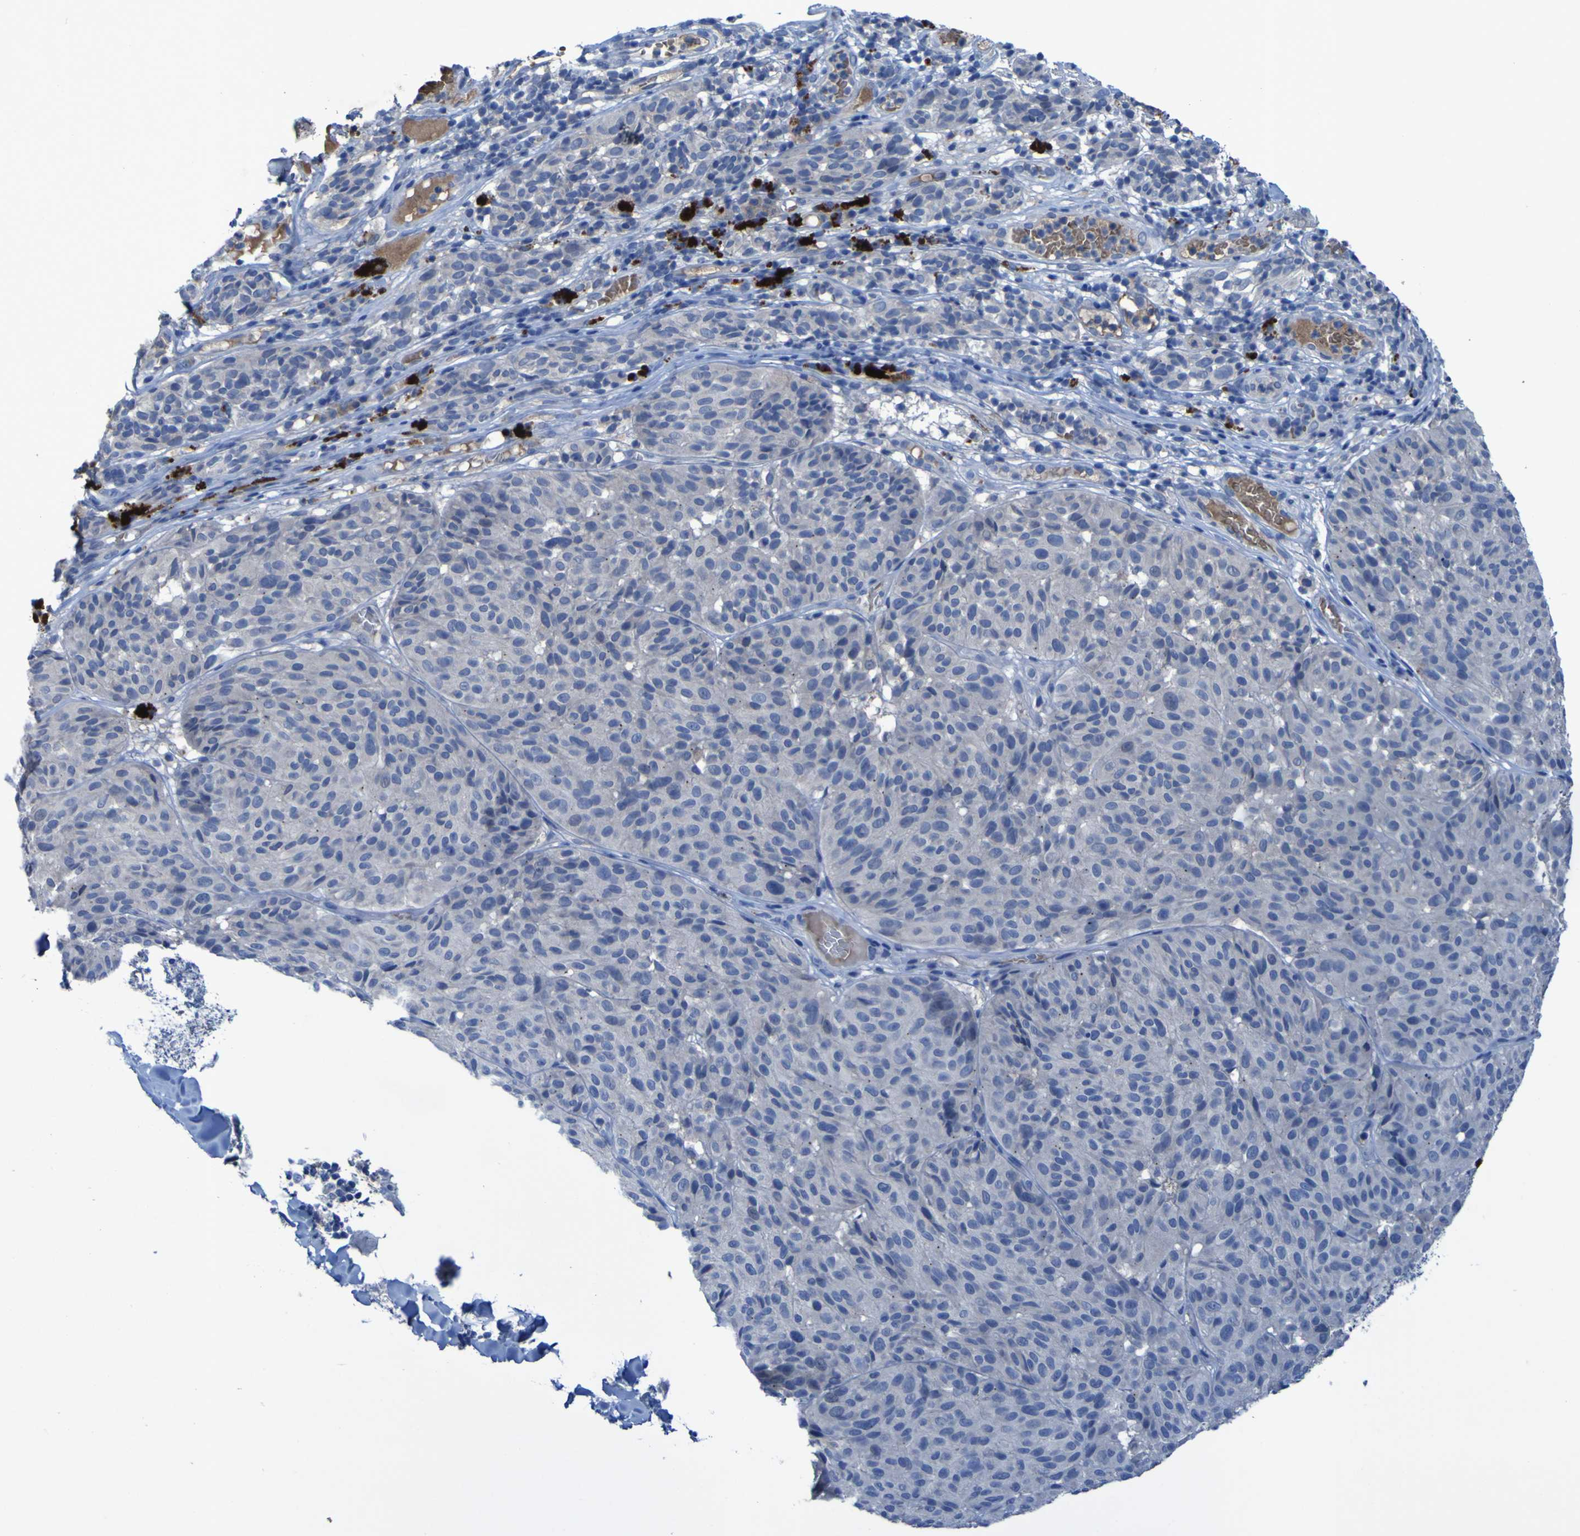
{"staining": {"intensity": "negative", "quantity": "none", "location": "none"}, "tissue": "melanoma", "cell_type": "Tumor cells", "image_type": "cancer", "snomed": [{"axis": "morphology", "description": "Malignant melanoma, NOS"}, {"axis": "topography", "description": "Skin"}], "caption": "Tumor cells show no significant positivity in melanoma.", "gene": "SGK2", "patient": {"sex": "female", "age": 46}}